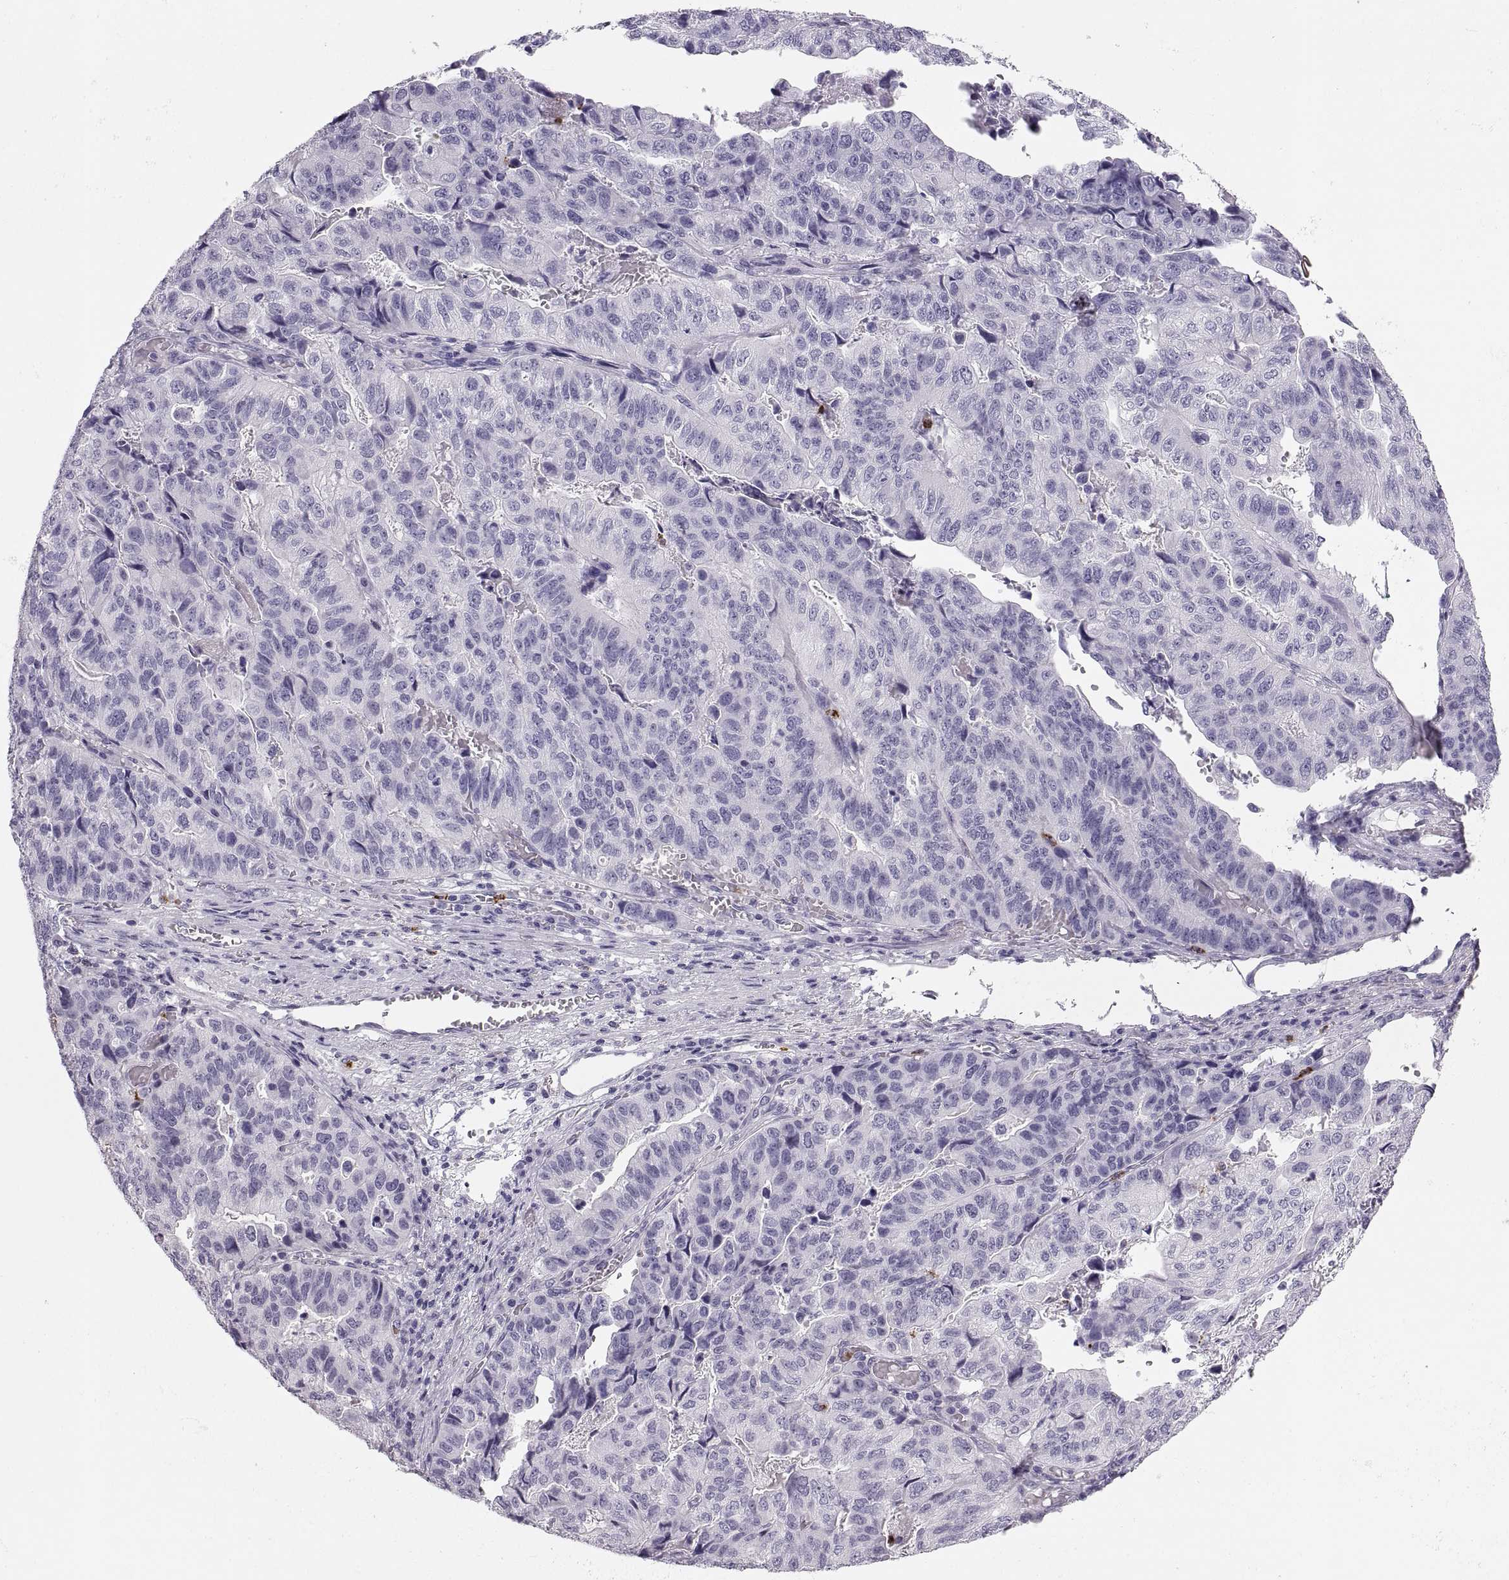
{"staining": {"intensity": "negative", "quantity": "none", "location": "none"}, "tissue": "stomach cancer", "cell_type": "Tumor cells", "image_type": "cancer", "snomed": [{"axis": "morphology", "description": "Adenocarcinoma, NOS"}, {"axis": "topography", "description": "Stomach, upper"}], "caption": "Stomach cancer was stained to show a protein in brown. There is no significant positivity in tumor cells. Nuclei are stained in blue.", "gene": "MILR1", "patient": {"sex": "female", "age": 67}}